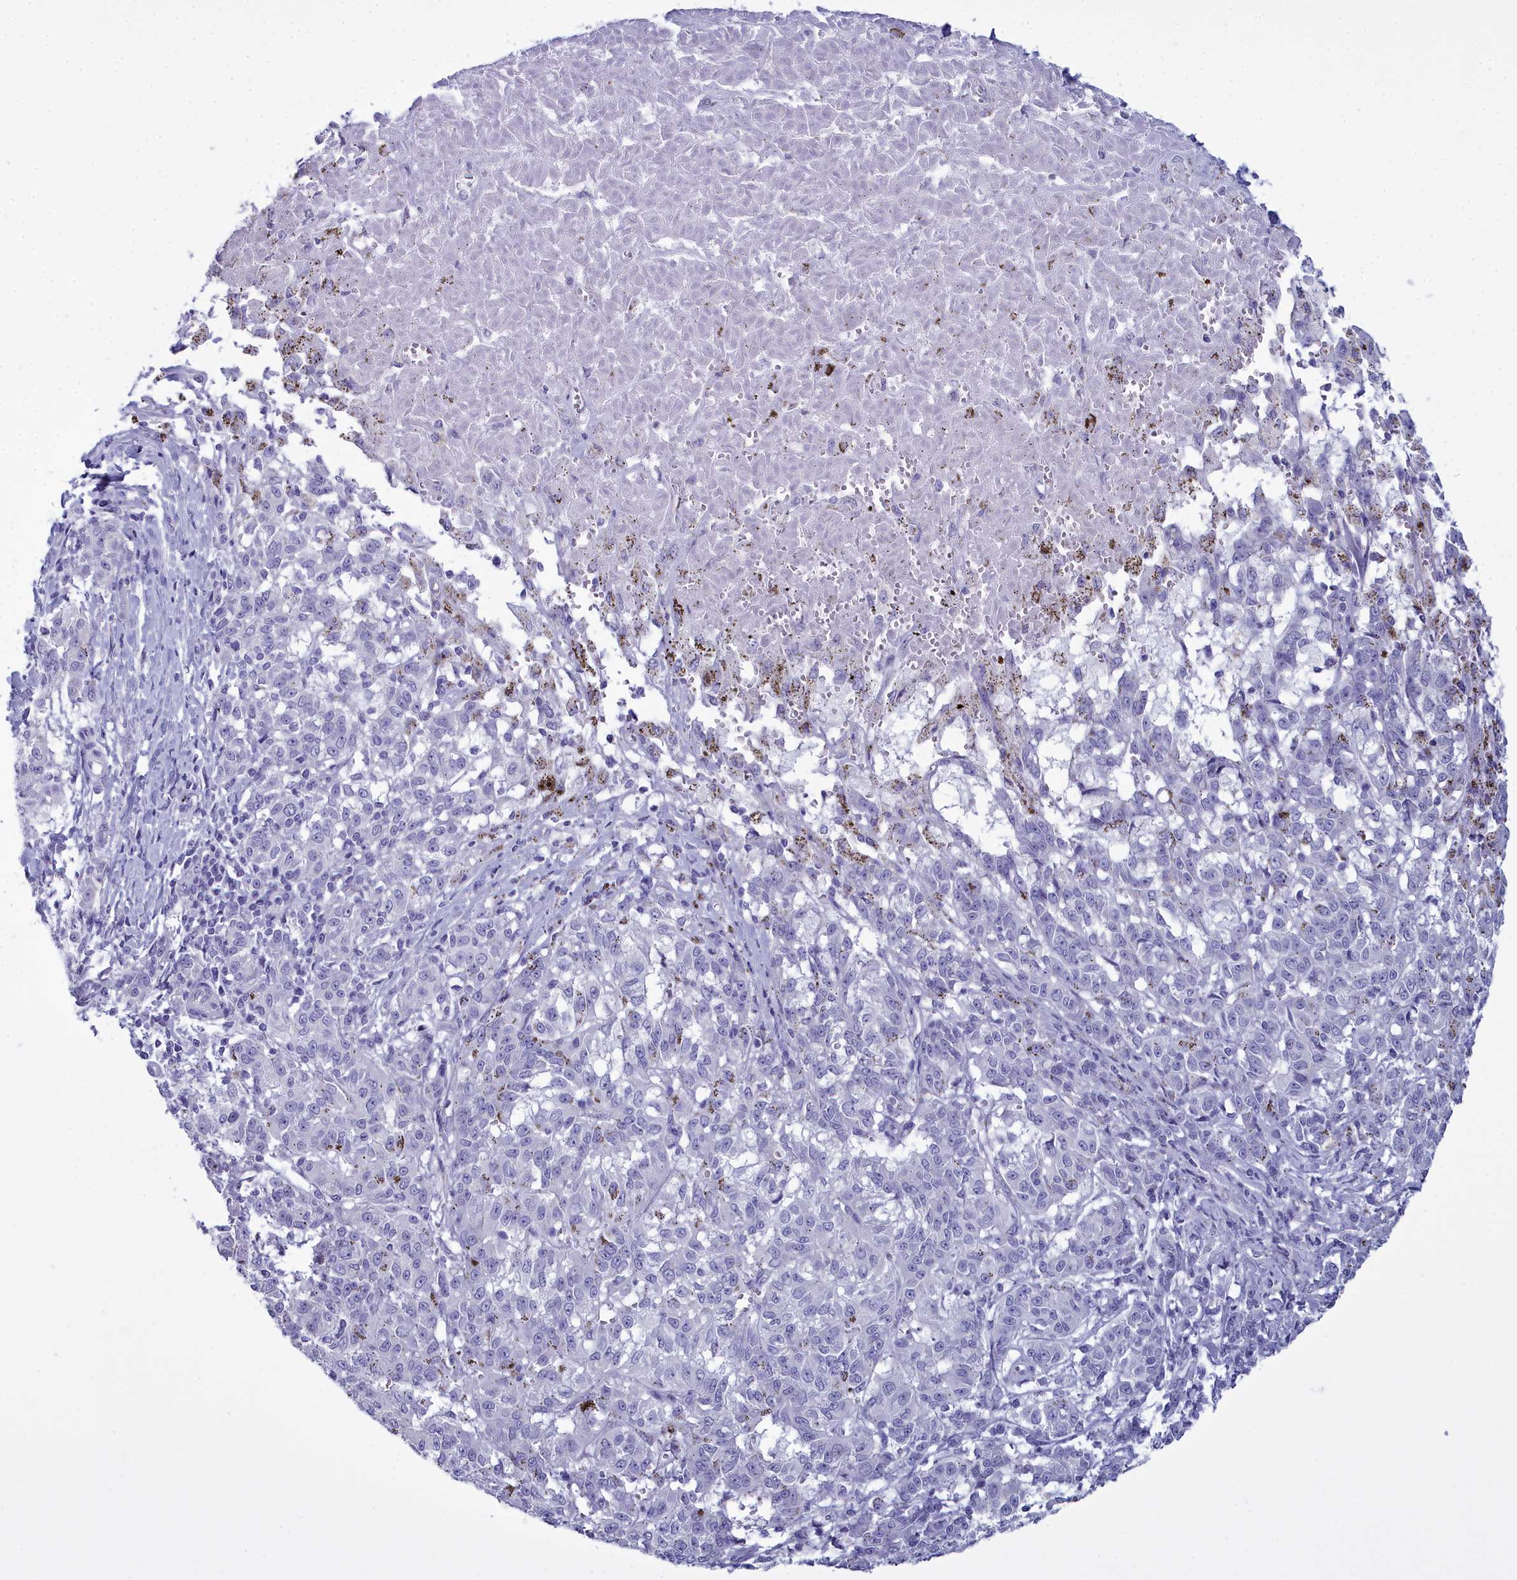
{"staining": {"intensity": "negative", "quantity": "none", "location": "none"}, "tissue": "melanoma", "cell_type": "Tumor cells", "image_type": "cancer", "snomed": [{"axis": "morphology", "description": "Malignant melanoma, NOS"}, {"axis": "topography", "description": "Skin"}], "caption": "Immunohistochemistry histopathology image of human malignant melanoma stained for a protein (brown), which shows no expression in tumor cells. (DAB immunohistochemistry (IHC) with hematoxylin counter stain).", "gene": "MAP6", "patient": {"sex": "female", "age": 72}}